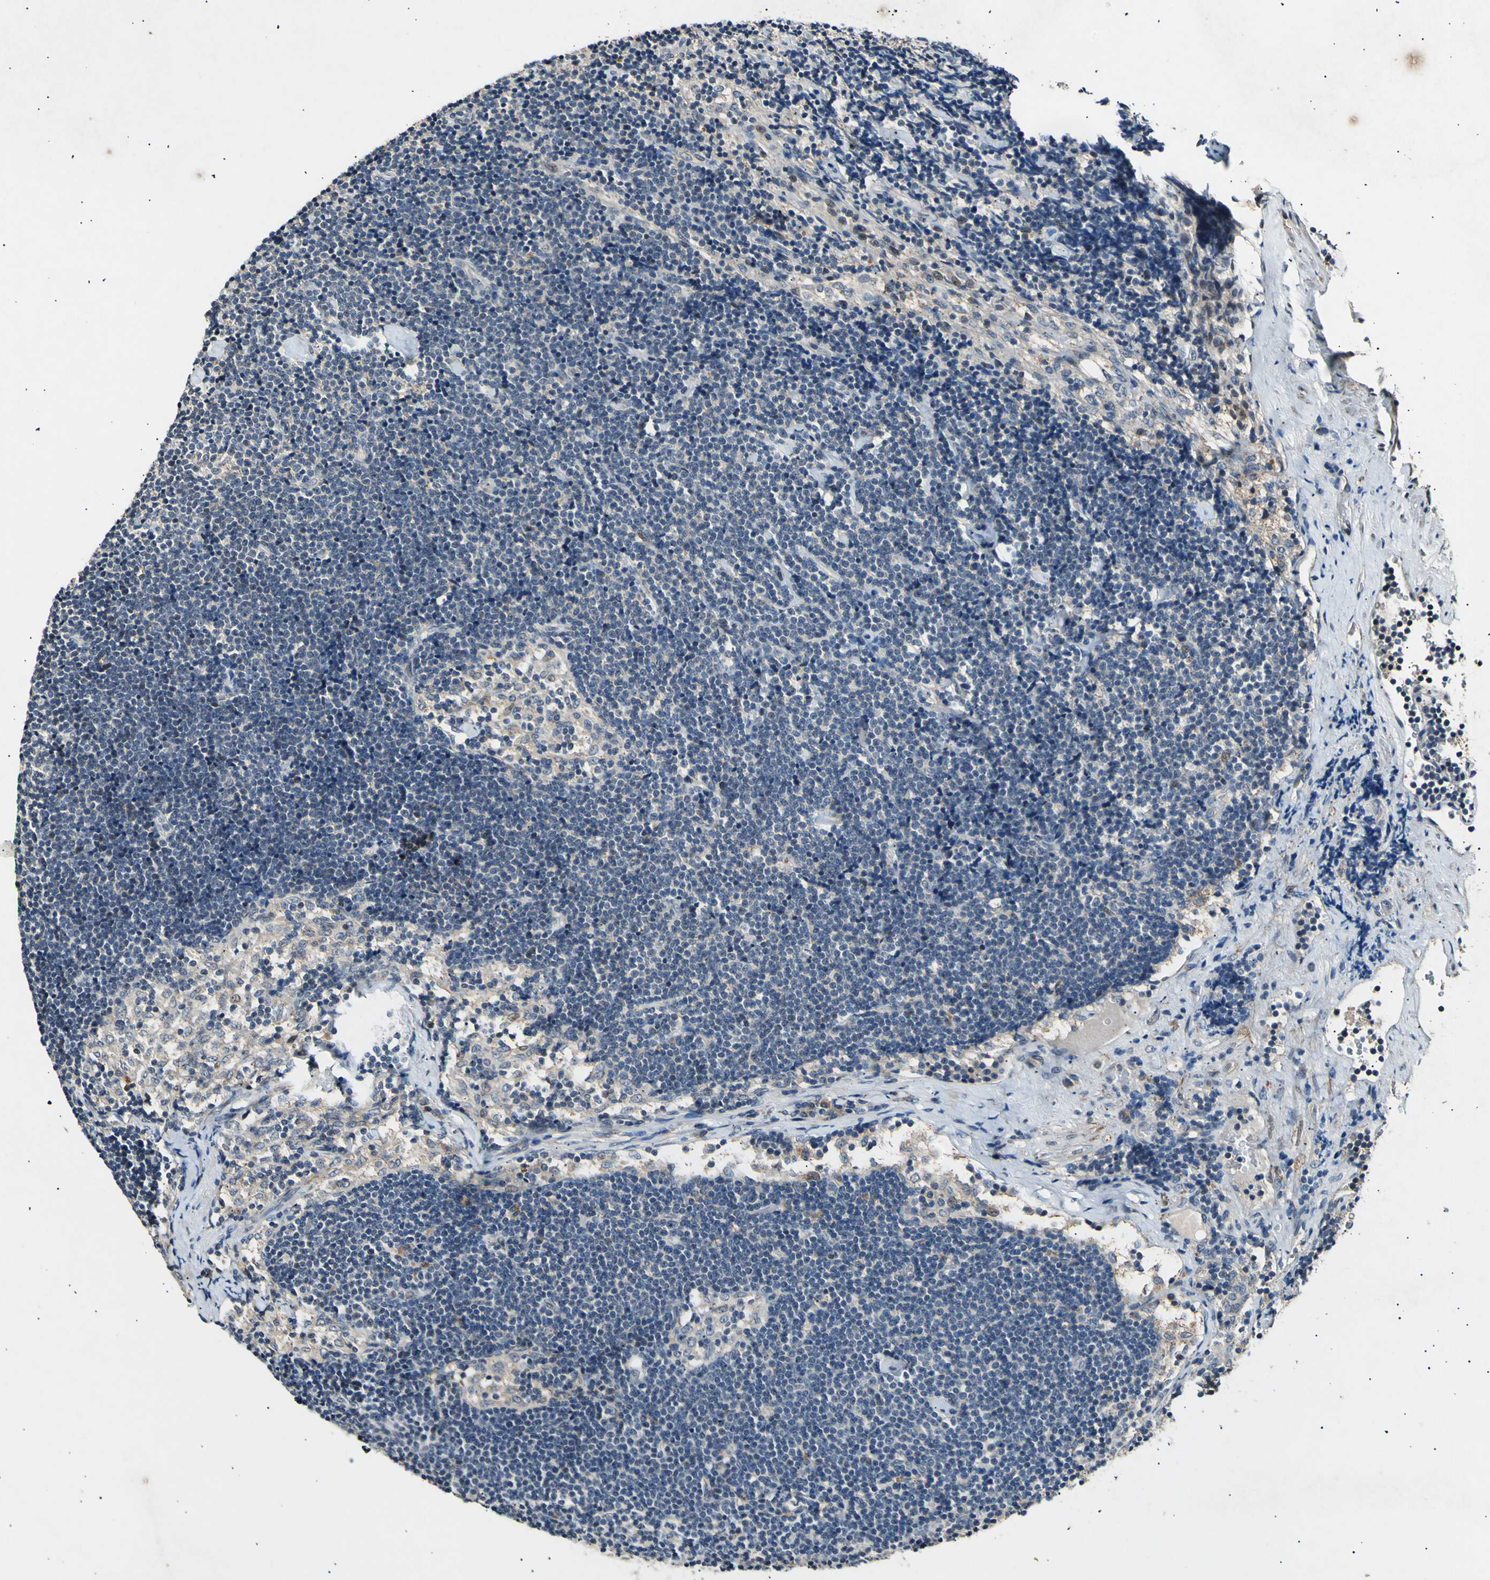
{"staining": {"intensity": "negative", "quantity": "none", "location": "none"}, "tissue": "lymph node", "cell_type": "Germinal center cells", "image_type": "normal", "snomed": [{"axis": "morphology", "description": "Normal tissue, NOS"}, {"axis": "topography", "description": "Lymph node"}], "caption": "The immunohistochemistry (IHC) micrograph has no significant staining in germinal center cells of lymph node. (DAB immunohistochemistry with hematoxylin counter stain).", "gene": "ADCY3", "patient": {"sex": "male", "age": 63}}